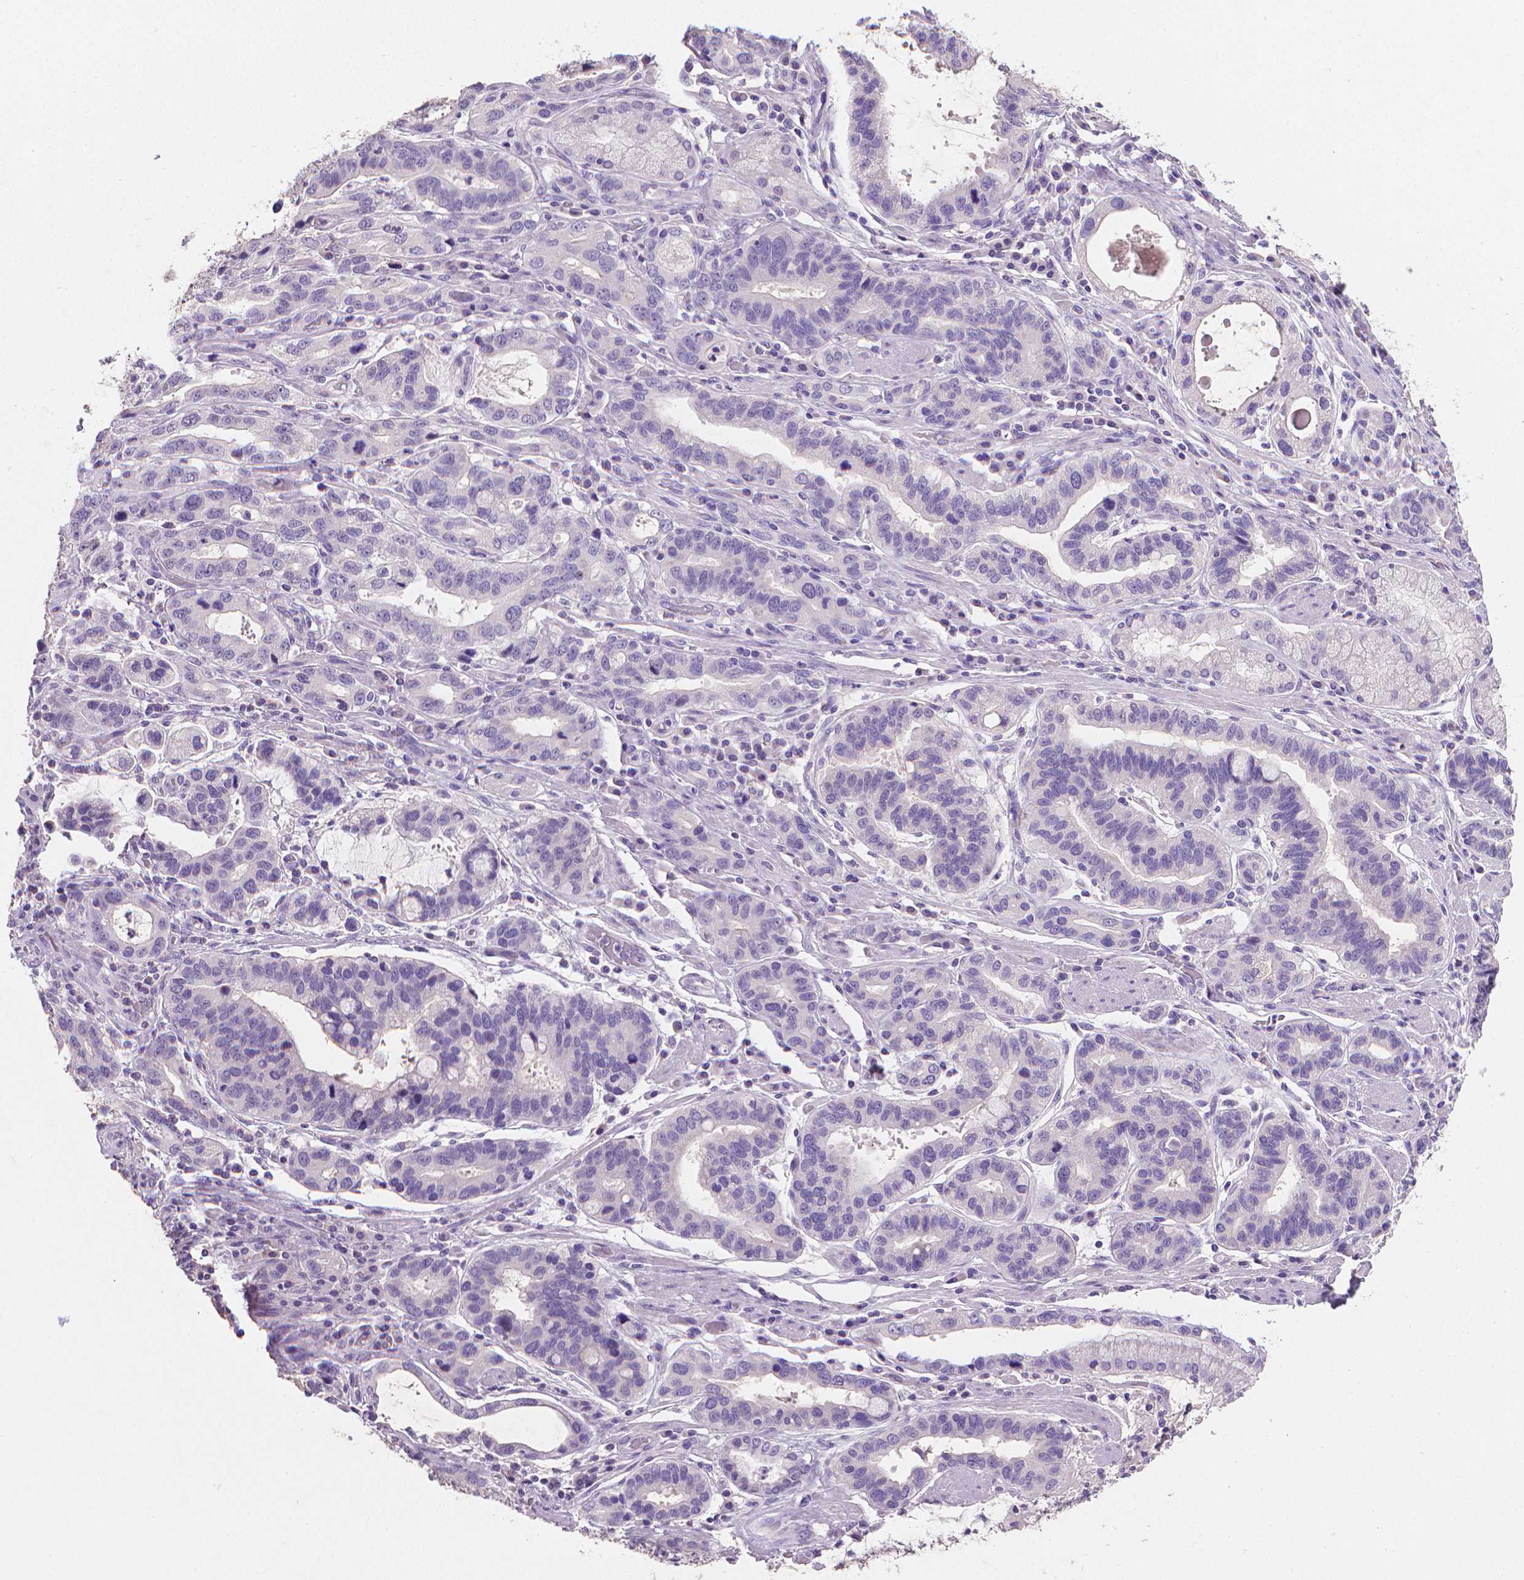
{"staining": {"intensity": "negative", "quantity": "none", "location": "none"}, "tissue": "stomach cancer", "cell_type": "Tumor cells", "image_type": "cancer", "snomed": [{"axis": "morphology", "description": "Adenocarcinoma, NOS"}, {"axis": "topography", "description": "Stomach, lower"}], "caption": "Tumor cells are negative for protein expression in human stomach adenocarcinoma. (DAB (3,3'-diaminobenzidine) IHC, high magnification).", "gene": "TNNI2", "patient": {"sex": "female", "age": 76}}